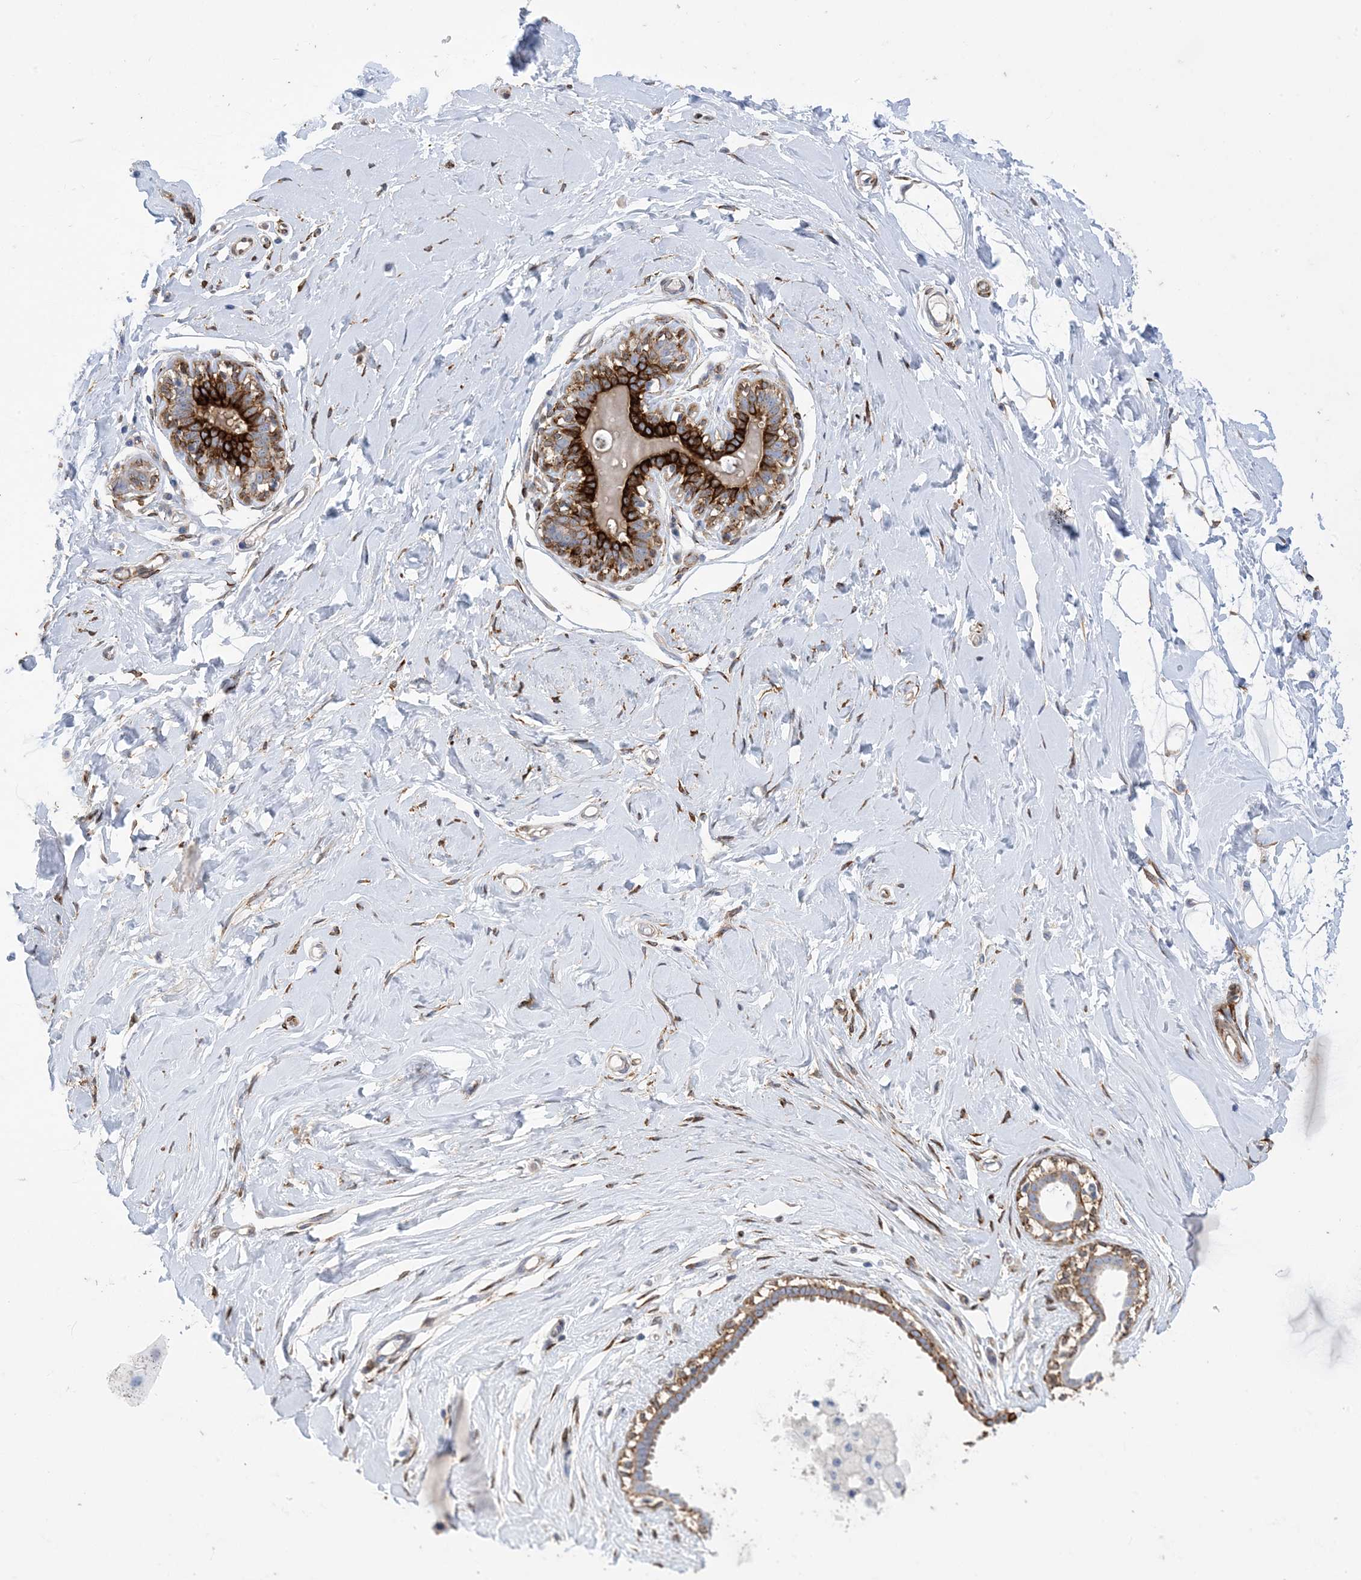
{"staining": {"intensity": "weak", "quantity": "25%-75%", "location": "cytoplasmic/membranous,nuclear"}, "tissue": "breast", "cell_type": "Adipocytes", "image_type": "normal", "snomed": [{"axis": "morphology", "description": "Normal tissue, NOS"}, {"axis": "morphology", "description": "Adenoma, NOS"}, {"axis": "topography", "description": "Breast"}], "caption": "This image exhibits normal breast stained with immunohistochemistry (IHC) to label a protein in brown. The cytoplasmic/membranous,nuclear of adipocytes show weak positivity for the protein. Nuclei are counter-stained blue.", "gene": "RBMS3", "patient": {"sex": "female", "age": 23}}